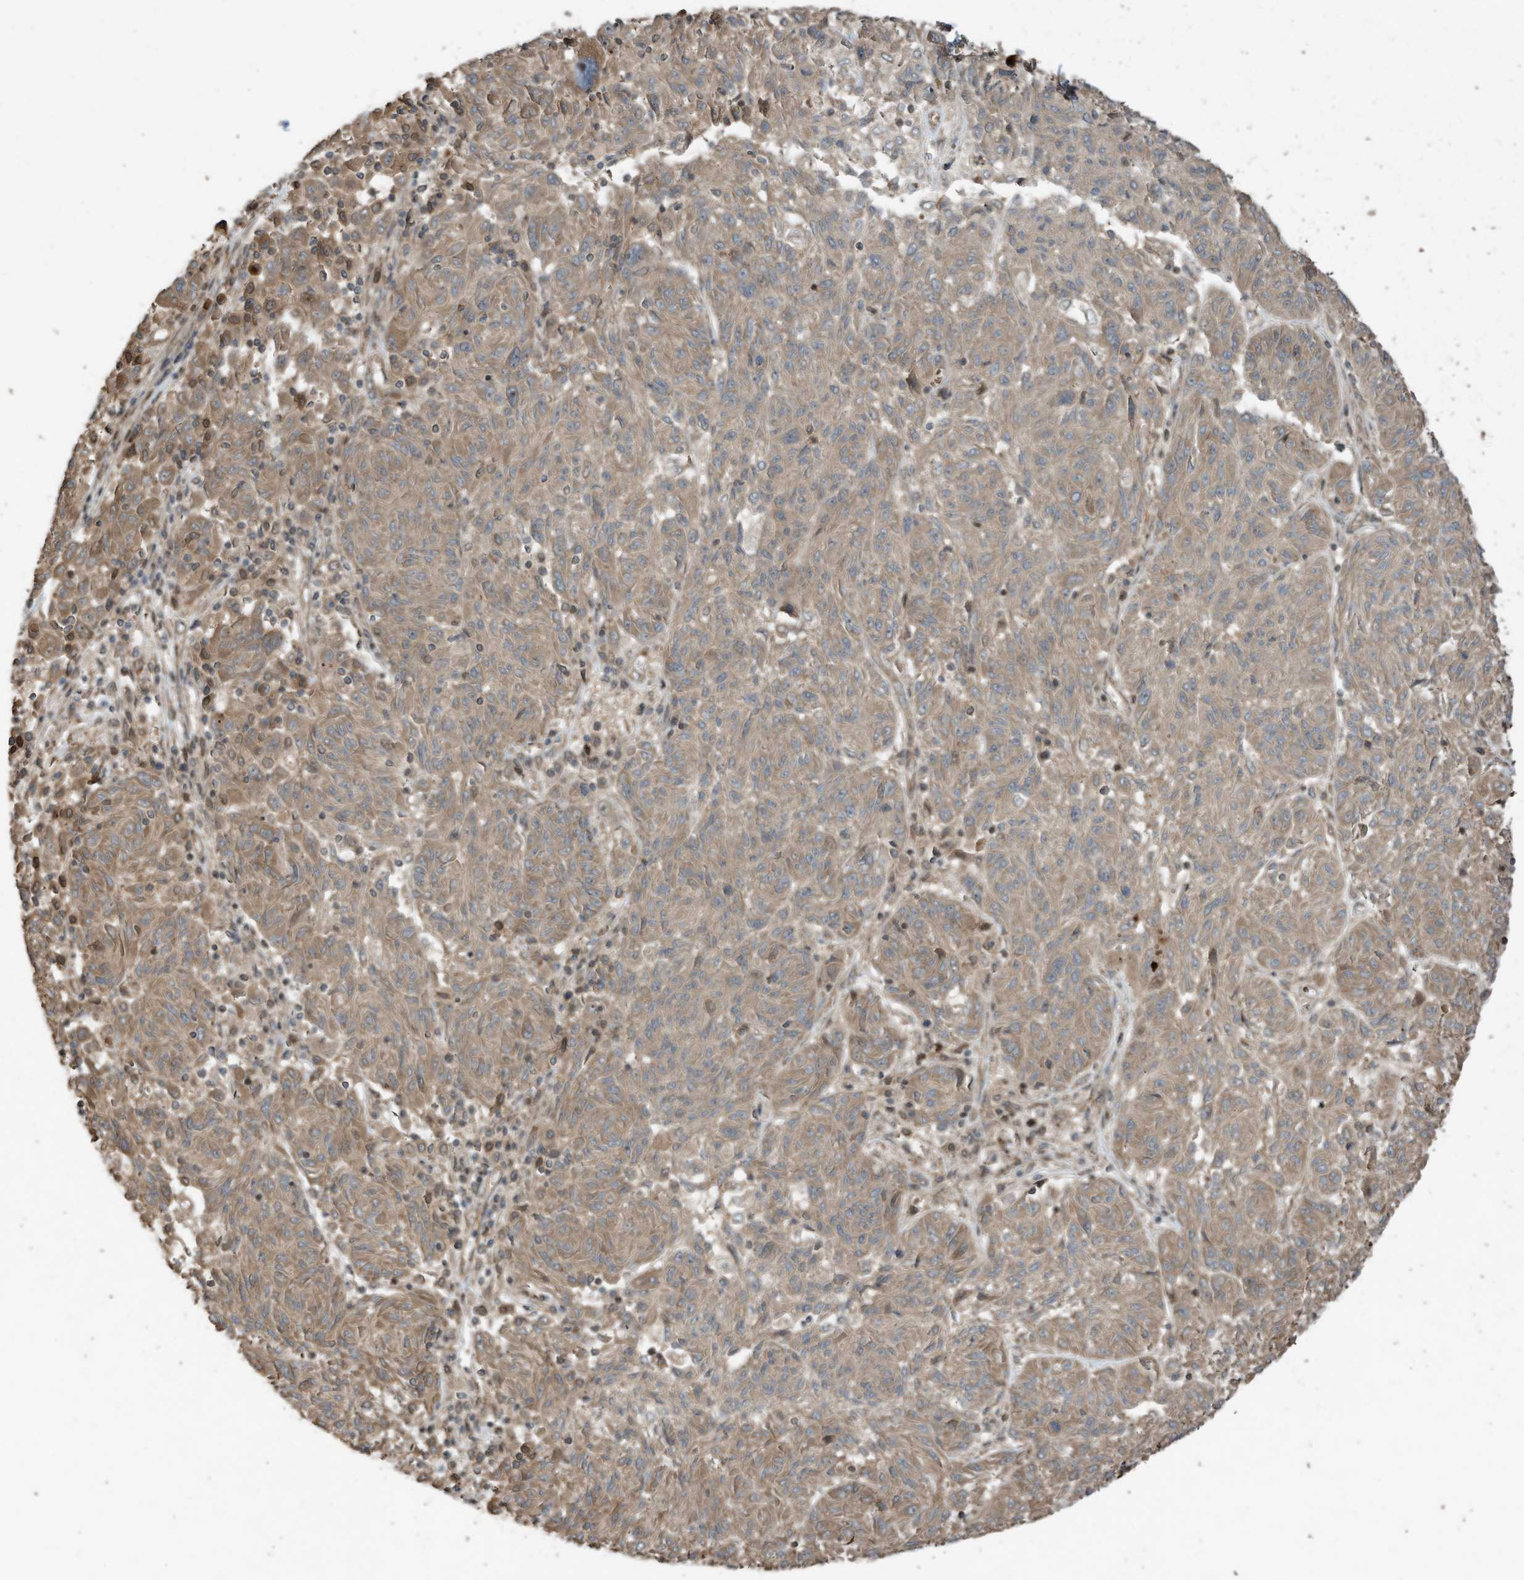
{"staining": {"intensity": "moderate", "quantity": ">75%", "location": "cytoplasmic/membranous"}, "tissue": "melanoma", "cell_type": "Tumor cells", "image_type": "cancer", "snomed": [{"axis": "morphology", "description": "Malignant melanoma, NOS"}, {"axis": "topography", "description": "Skin"}], "caption": "Protein staining displays moderate cytoplasmic/membranous expression in about >75% of tumor cells in malignant melanoma.", "gene": "ZNF653", "patient": {"sex": "male", "age": 53}}